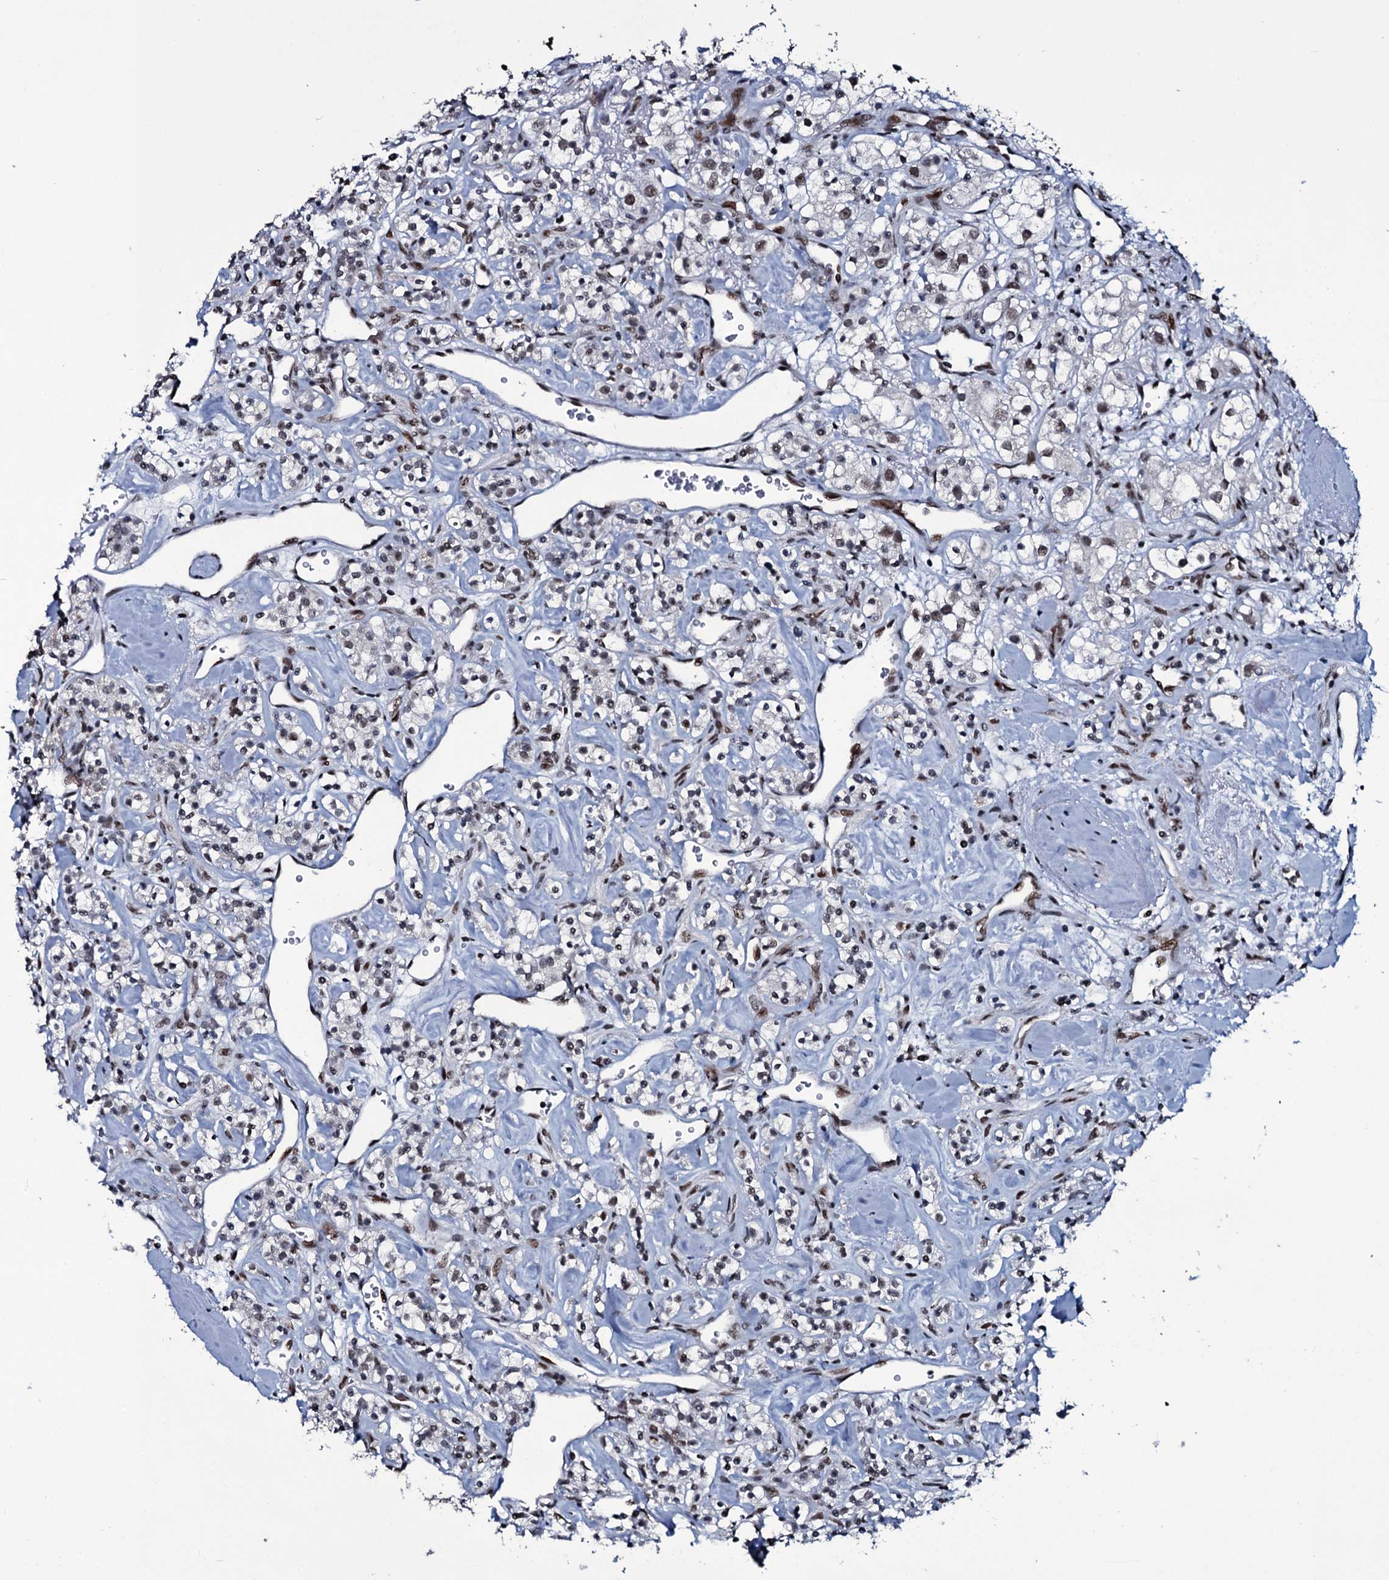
{"staining": {"intensity": "moderate", "quantity": "<25%", "location": "nuclear"}, "tissue": "renal cancer", "cell_type": "Tumor cells", "image_type": "cancer", "snomed": [{"axis": "morphology", "description": "Adenocarcinoma, NOS"}, {"axis": "topography", "description": "Kidney"}], "caption": "Protein analysis of renal adenocarcinoma tissue displays moderate nuclear expression in about <25% of tumor cells.", "gene": "ZMIZ2", "patient": {"sex": "male", "age": 77}}